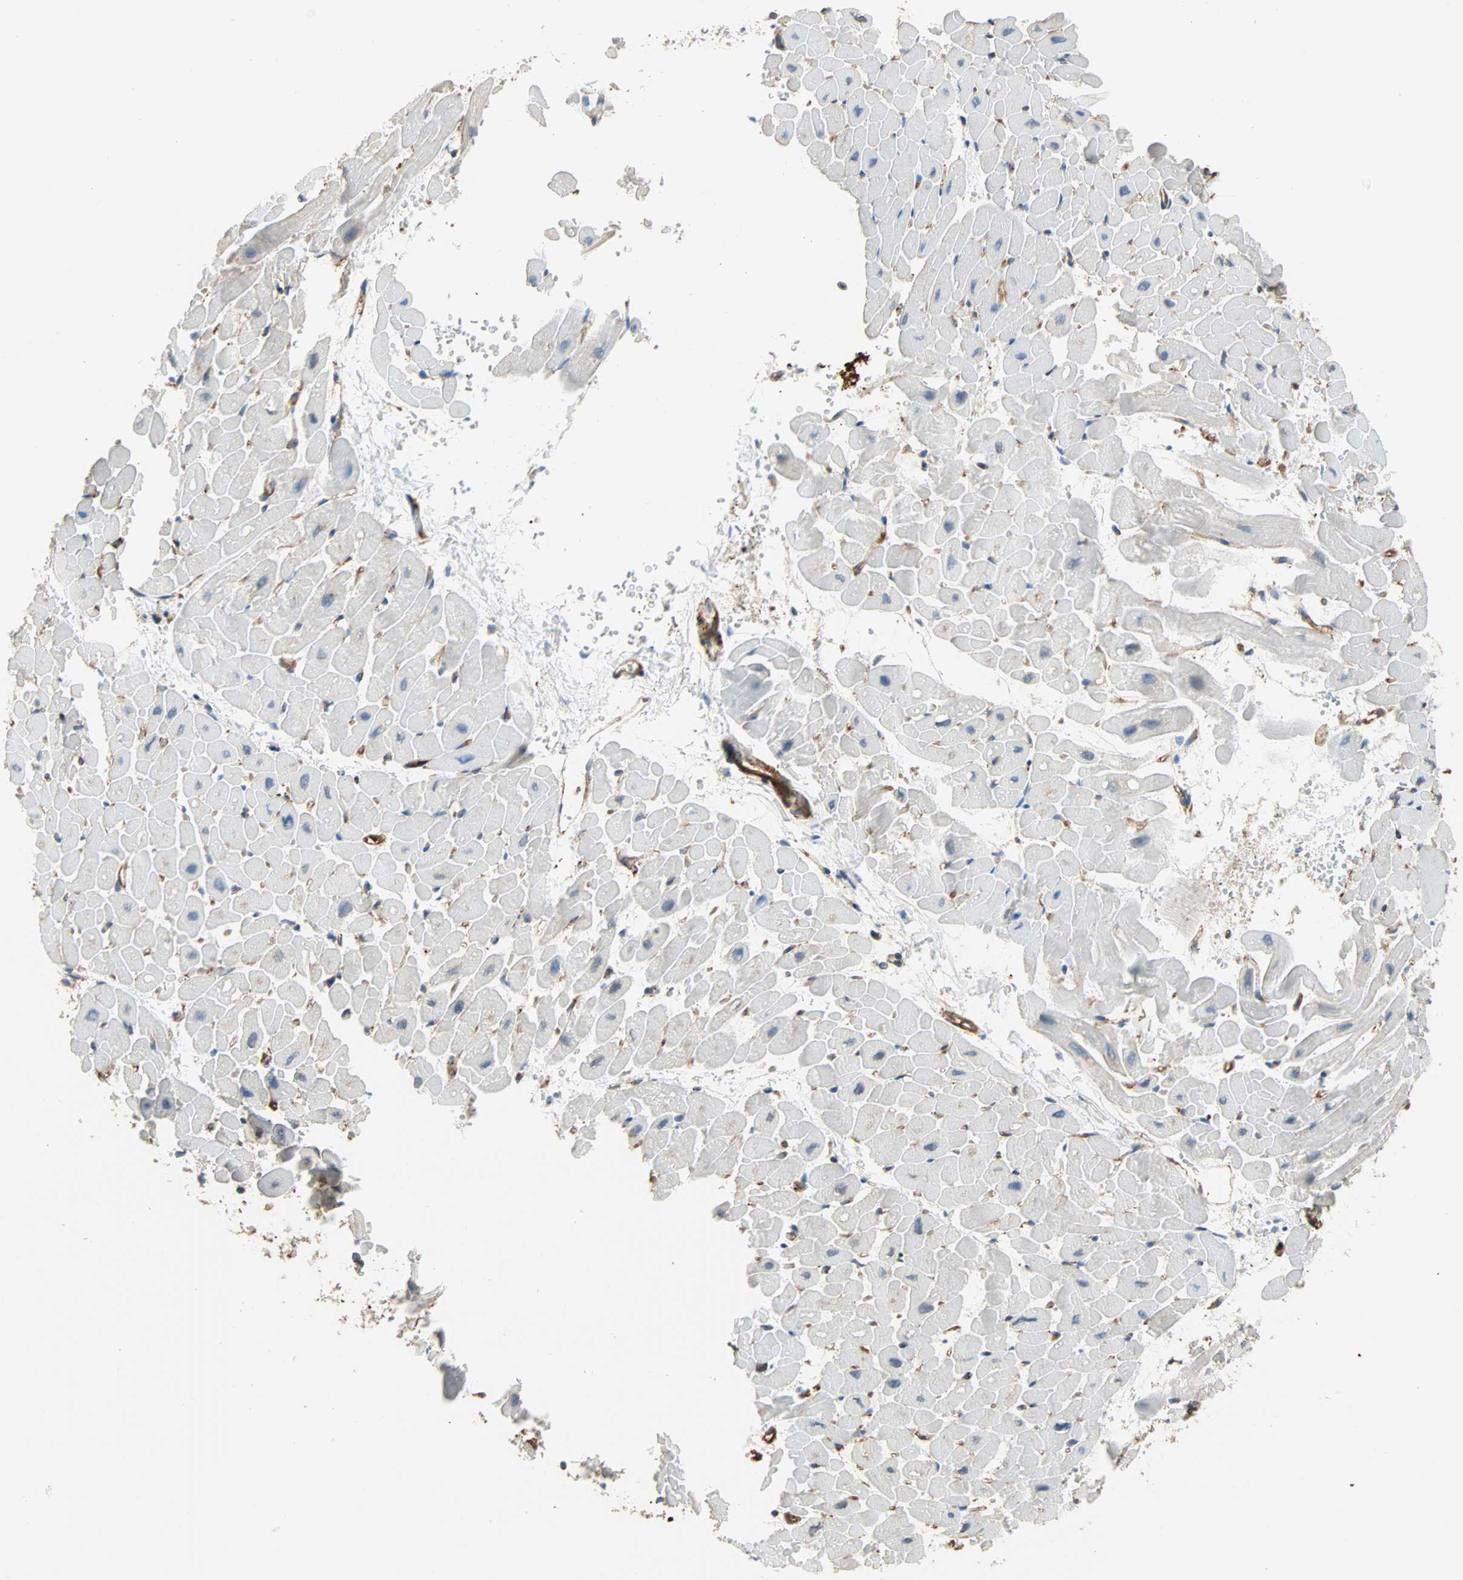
{"staining": {"intensity": "negative", "quantity": "none", "location": "none"}, "tissue": "heart muscle", "cell_type": "Cardiomyocytes", "image_type": "normal", "snomed": [{"axis": "morphology", "description": "Normal tissue, NOS"}, {"axis": "topography", "description": "Heart"}], "caption": "Immunohistochemistry (IHC) micrograph of unremarkable human heart muscle stained for a protein (brown), which reveals no staining in cardiomyocytes.", "gene": "GALNT10", "patient": {"sex": "male", "age": 45}}